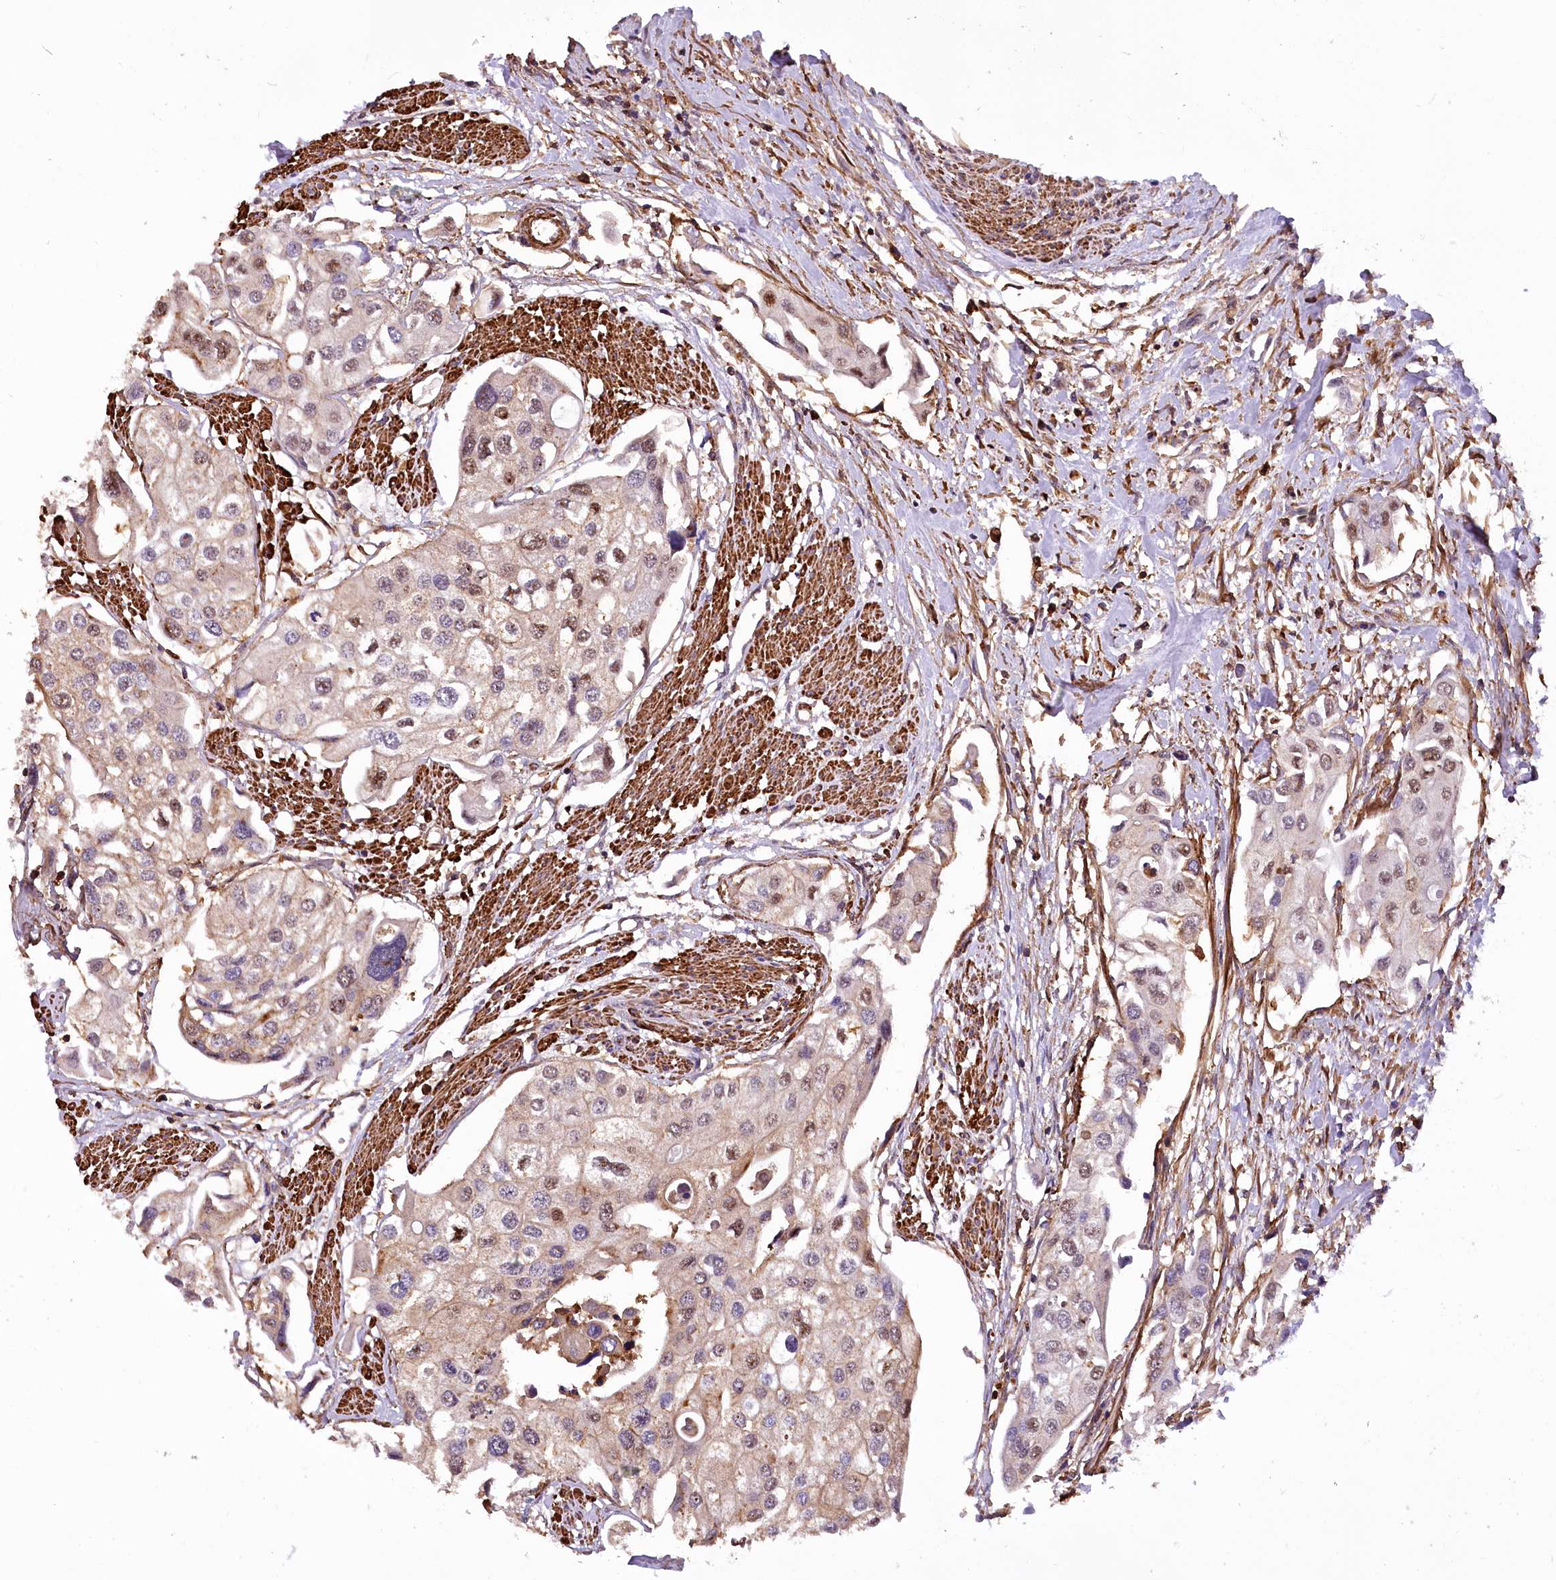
{"staining": {"intensity": "moderate", "quantity": "<25%", "location": "cytoplasmic/membranous,nuclear"}, "tissue": "urothelial cancer", "cell_type": "Tumor cells", "image_type": "cancer", "snomed": [{"axis": "morphology", "description": "Urothelial carcinoma, High grade"}, {"axis": "topography", "description": "Urinary bladder"}], "caption": "This is an image of immunohistochemistry staining of urothelial cancer, which shows moderate expression in the cytoplasmic/membranous and nuclear of tumor cells.", "gene": "DPP3", "patient": {"sex": "male", "age": 64}}